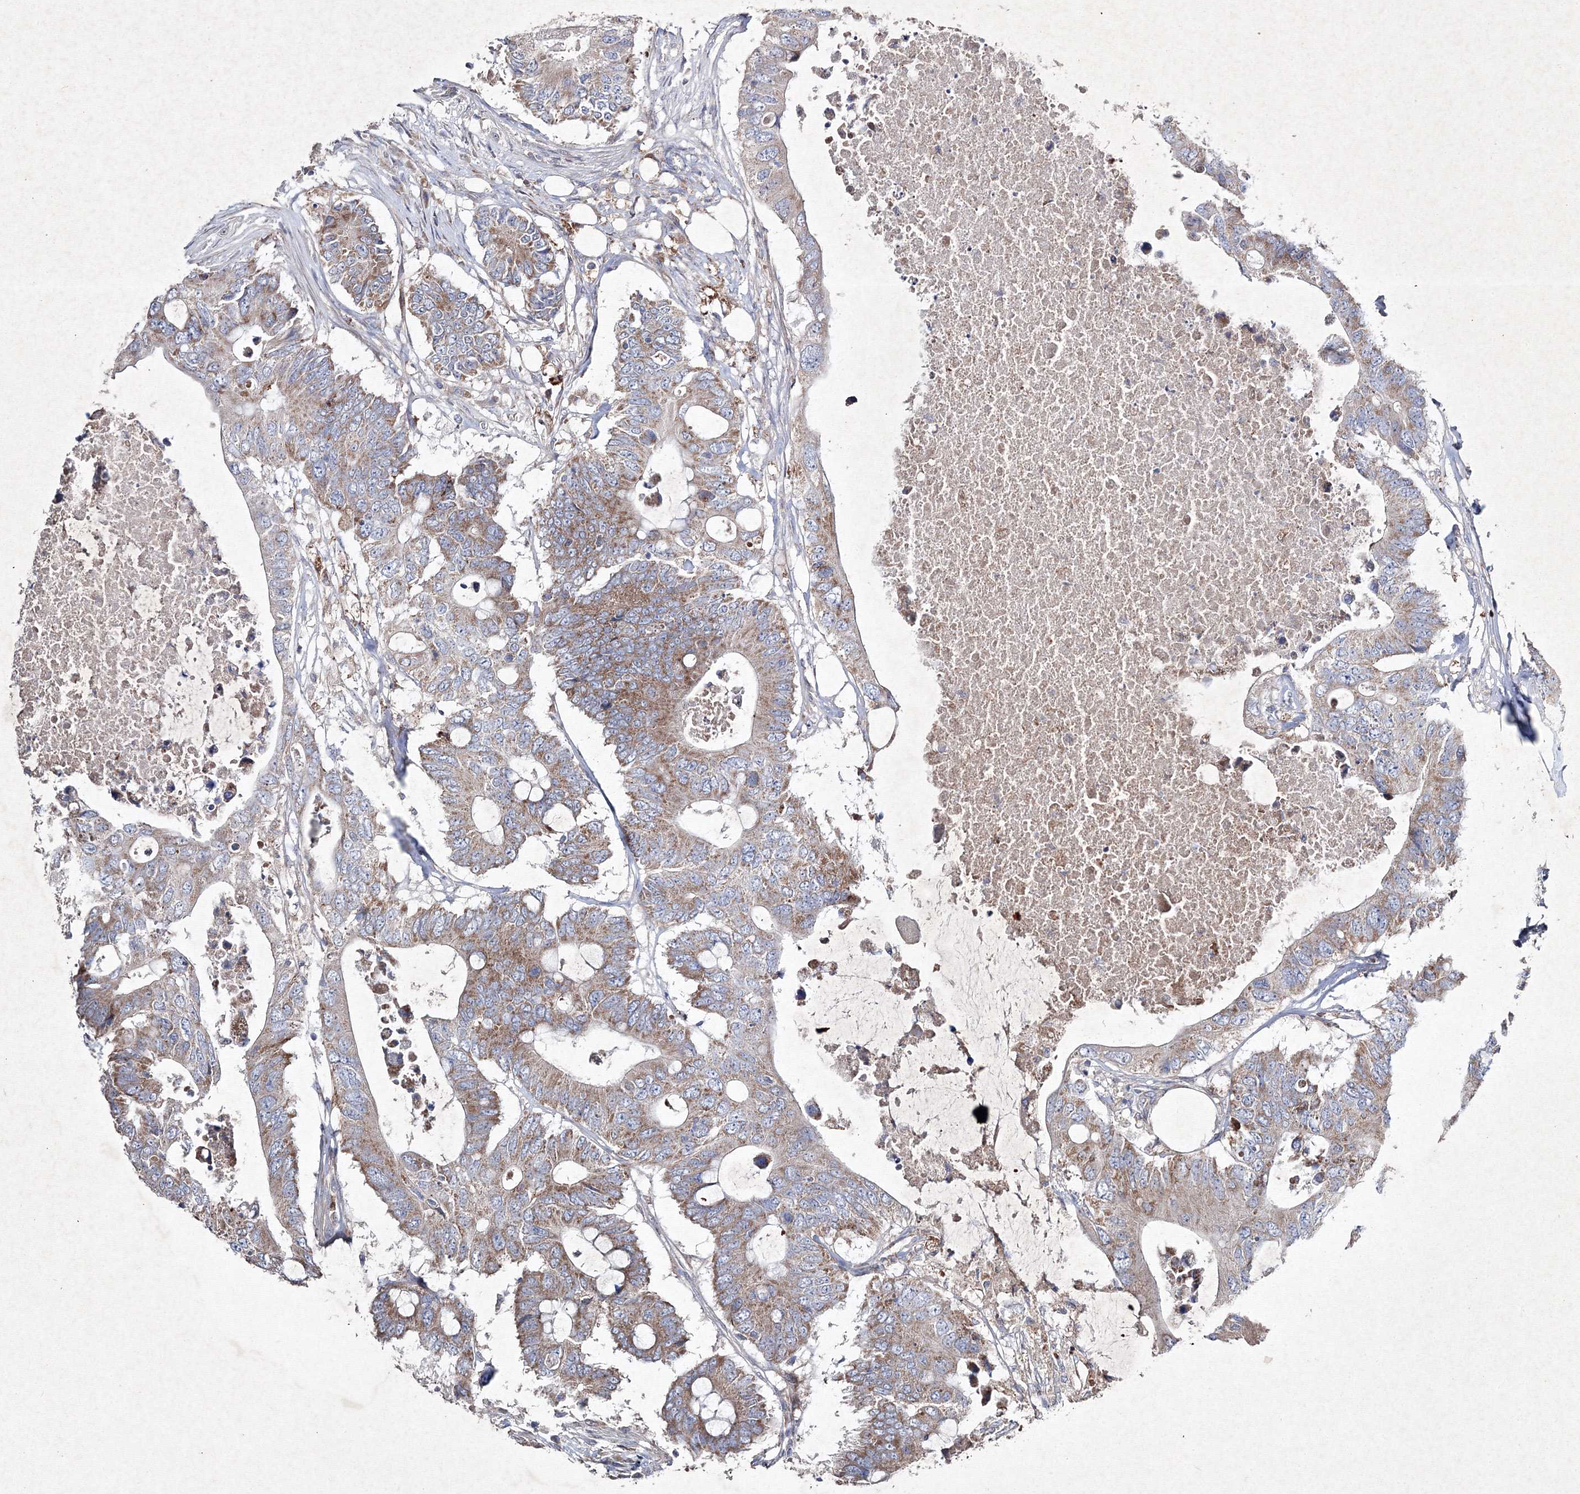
{"staining": {"intensity": "moderate", "quantity": ">75%", "location": "cytoplasmic/membranous"}, "tissue": "colorectal cancer", "cell_type": "Tumor cells", "image_type": "cancer", "snomed": [{"axis": "morphology", "description": "Adenocarcinoma, NOS"}, {"axis": "topography", "description": "Colon"}], "caption": "Tumor cells show medium levels of moderate cytoplasmic/membranous positivity in approximately >75% of cells in colorectal cancer (adenocarcinoma).", "gene": "GFM1", "patient": {"sex": "male", "age": 71}}